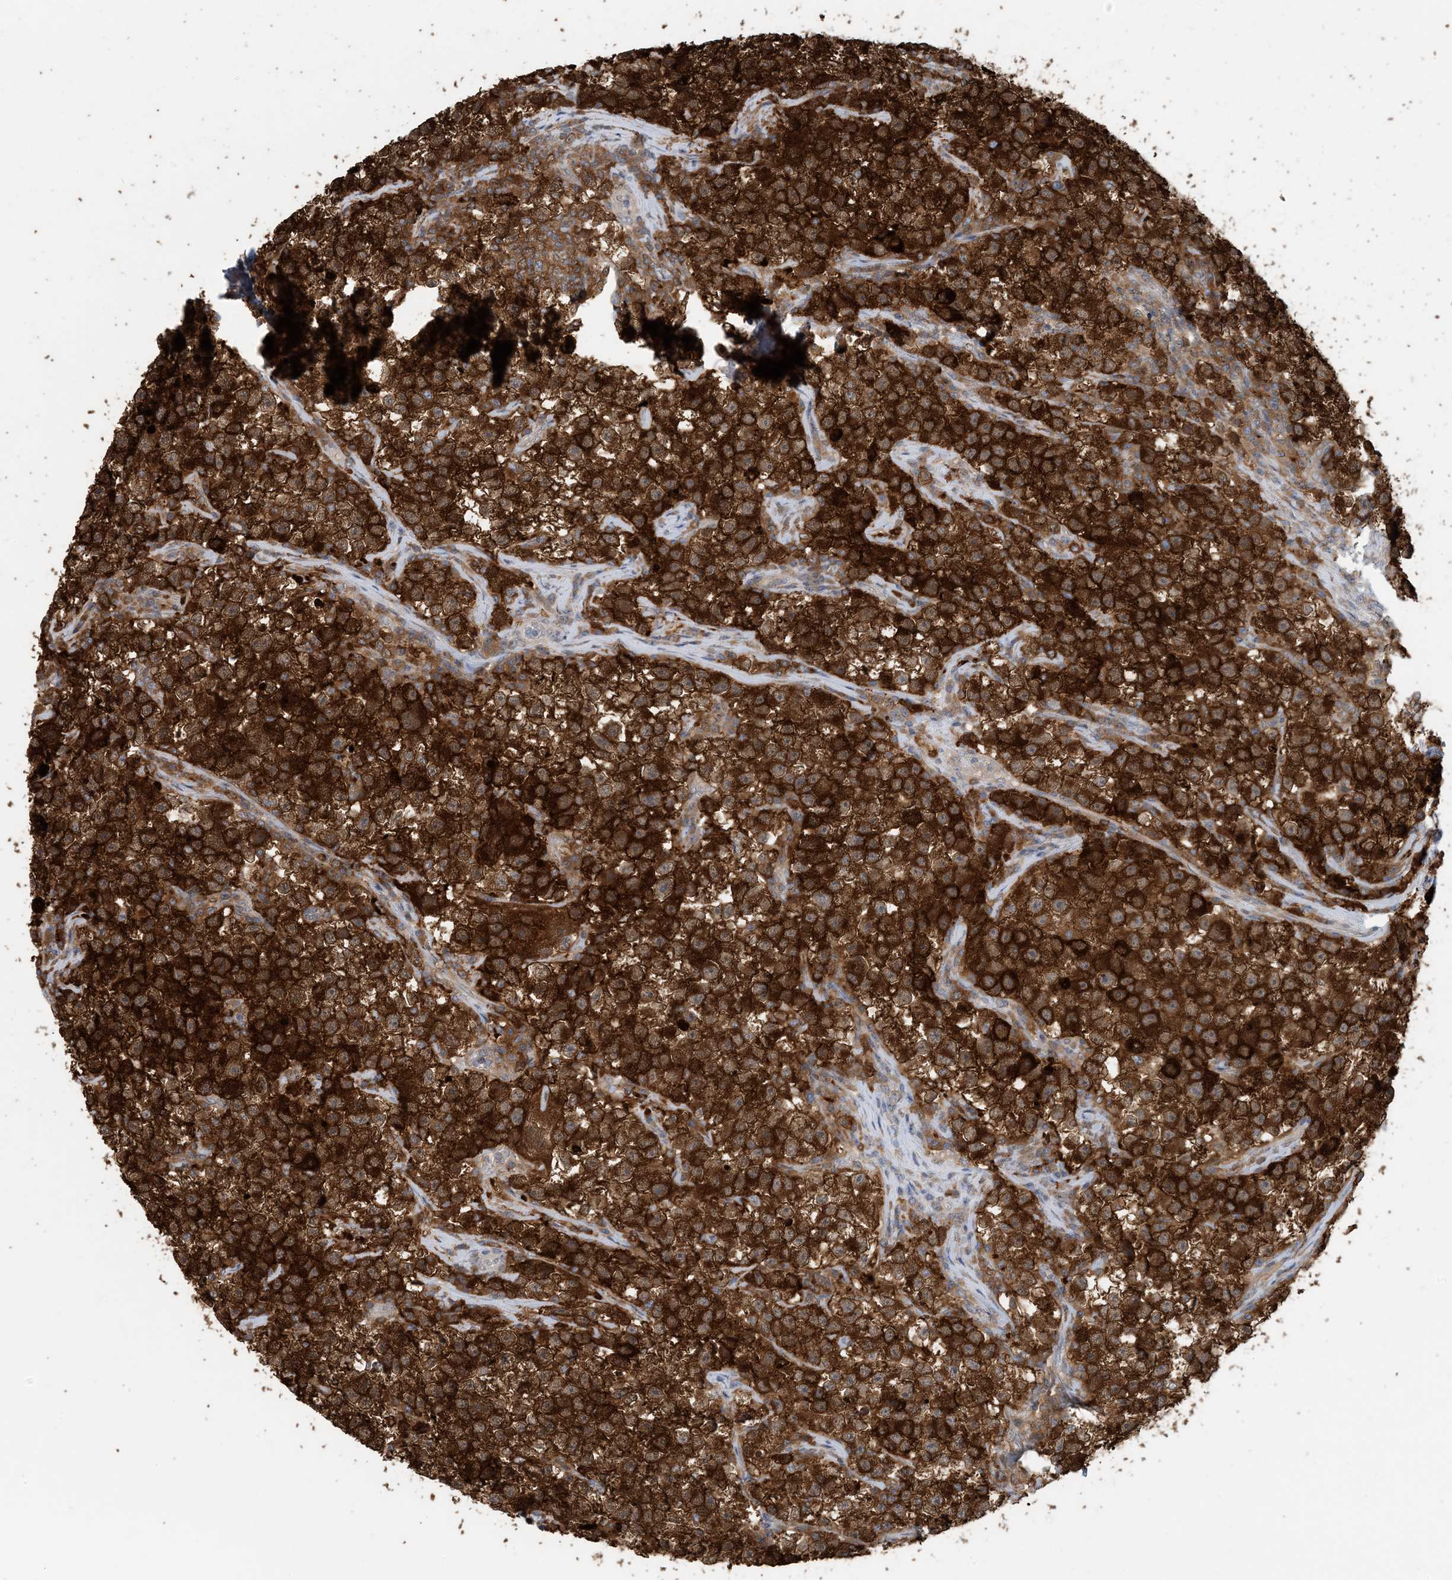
{"staining": {"intensity": "strong", "quantity": ">75%", "location": "cytoplasmic/membranous"}, "tissue": "testis cancer", "cell_type": "Tumor cells", "image_type": "cancer", "snomed": [{"axis": "morphology", "description": "Seminoma, NOS"}, {"axis": "topography", "description": "Testis"}], "caption": "This image demonstrates testis cancer (seminoma) stained with immunohistochemistry to label a protein in brown. The cytoplasmic/membranous of tumor cells show strong positivity for the protein. Nuclei are counter-stained blue.", "gene": "ZC3H12A", "patient": {"sex": "male", "age": 22}}